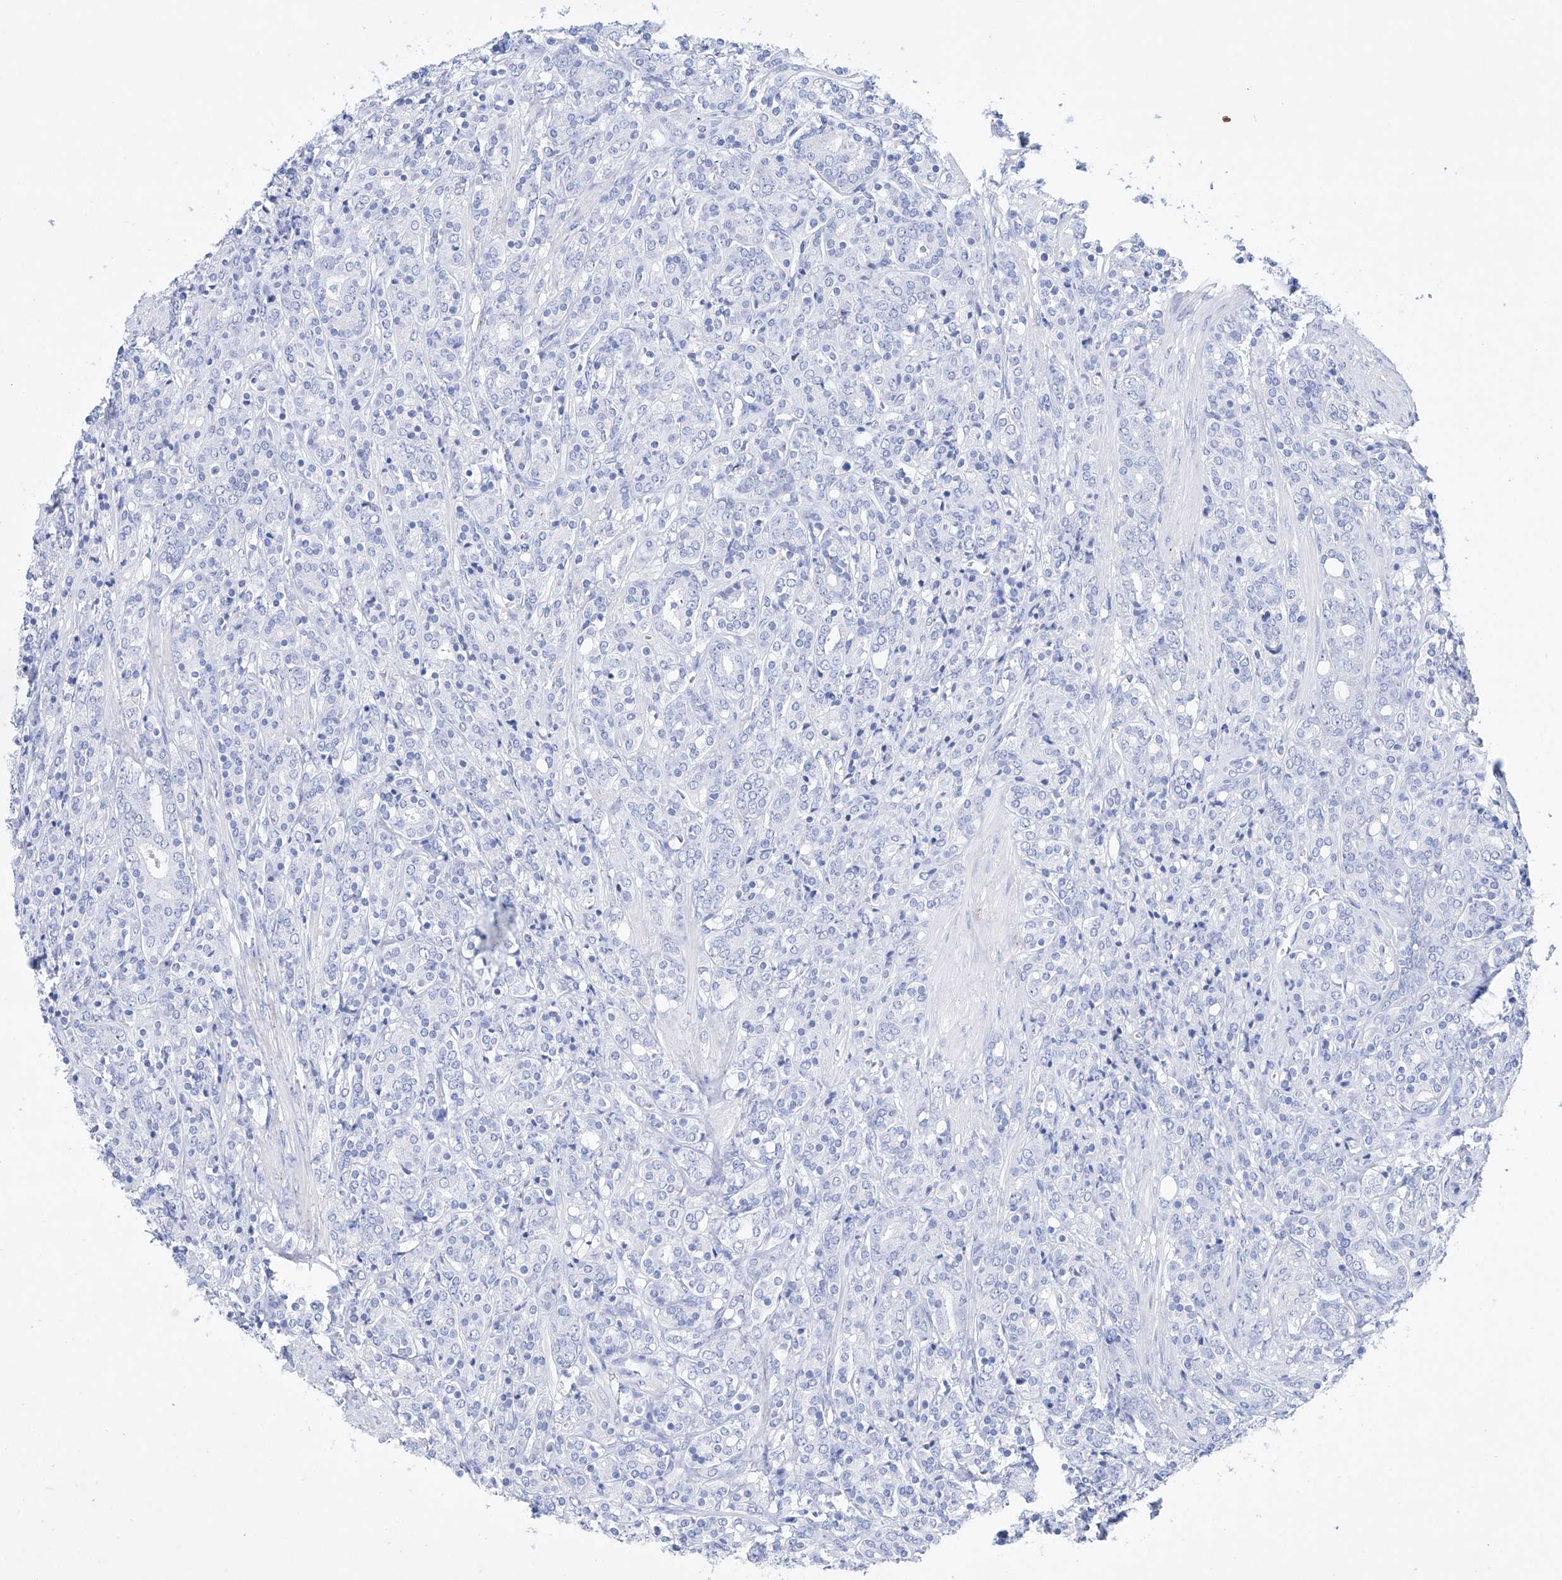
{"staining": {"intensity": "negative", "quantity": "none", "location": "none"}, "tissue": "prostate cancer", "cell_type": "Tumor cells", "image_type": "cancer", "snomed": [{"axis": "morphology", "description": "Adenocarcinoma, High grade"}, {"axis": "topography", "description": "Prostate"}], "caption": "Prostate high-grade adenocarcinoma stained for a protein using immunohistochemistry displays no positivity tumor cells.", "gene": "LURAP1", "patient": {"sex": "male", "age": 62}}